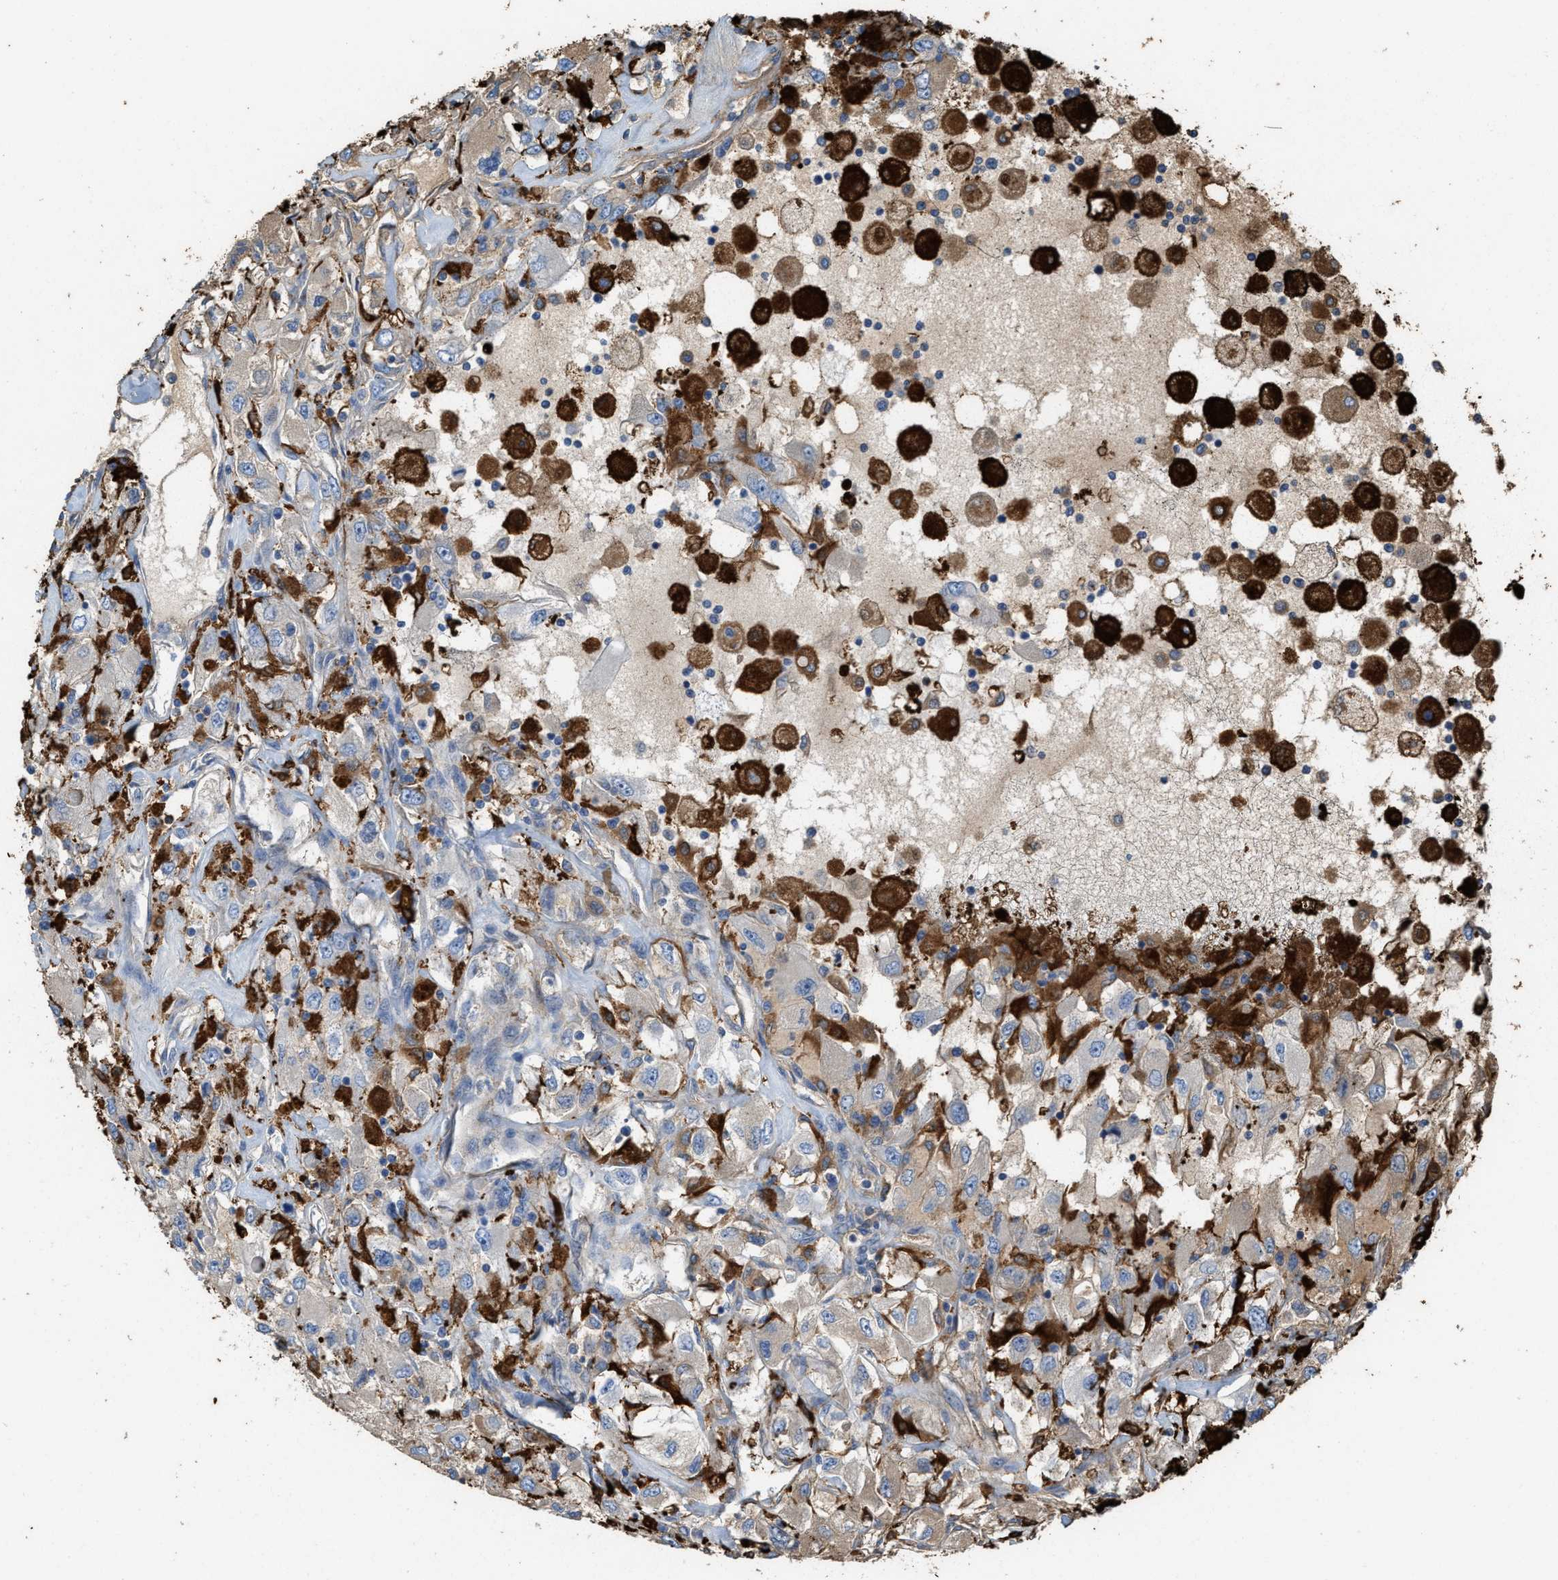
{"staining": {"intensity": "weak", "quantity": "25%-75%", "location": "cytoplasmic/membranous"}, "tissue": "renal cancer", "cell_type": "Tumor cells", "image_type": "cancer", "snomed": [{"axis": "morphology", "description": "Adenocarcinoma, NOS"}, {"axis": "topography", "description": "Kidney"}], "caption": "Protein staining by immunohistochemistry displays weak cytoplasmic/membranous staining in about 25%-75% of tumor cells in renal cancer. The staining was performed using DAB (3,3'-diaminobenzidine) to visualize the protein expression in brown, while the nuclei were stained in blue with hematoxylin (Magnification: 20x).", "gene": "ATIC", "patient": {"sex": "female", "age": 52}}